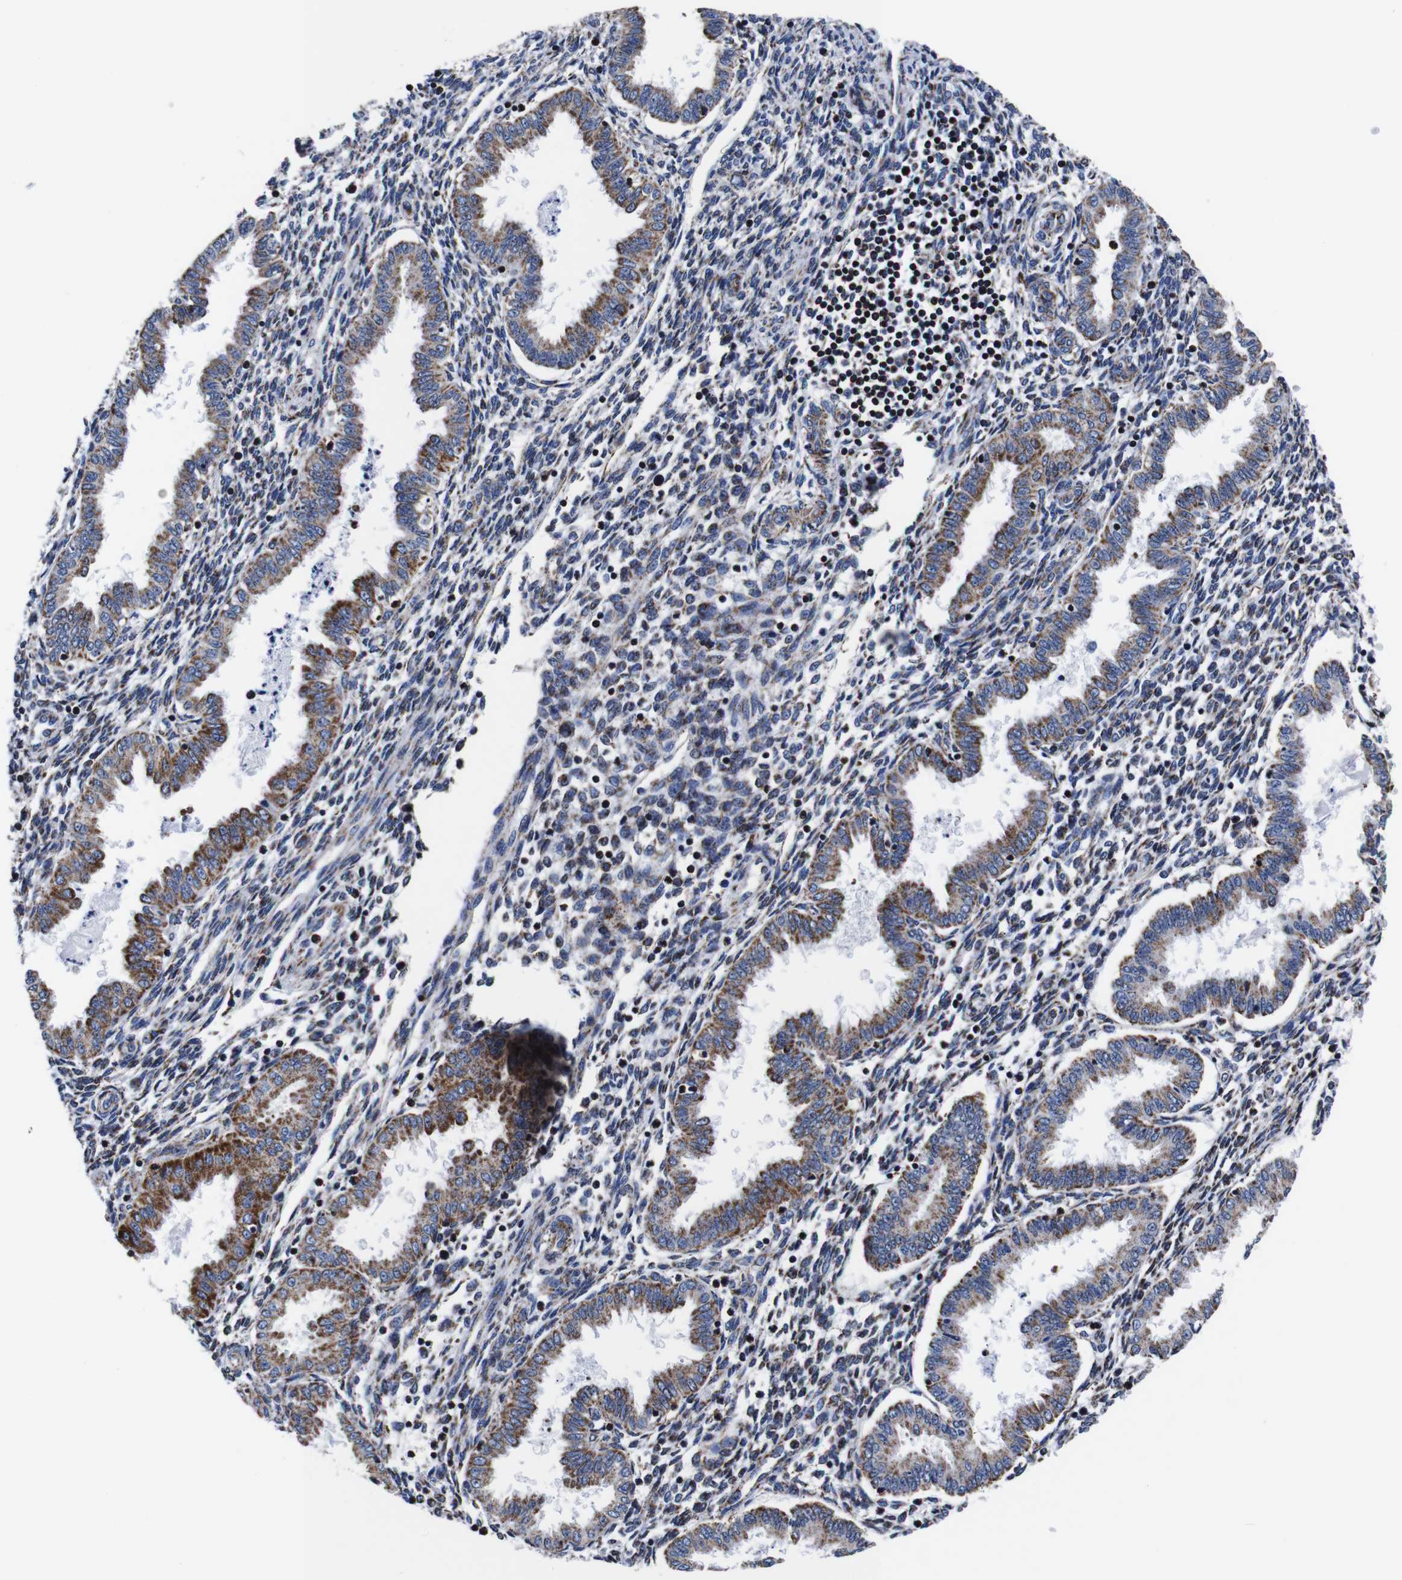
{"staining": {"intensity": "weak", "quantity": "<25%", "location": "cytoplasmic/membranous"}, "tissue": "endometrium", "cell_type": "Cells in endometrial stroma", "image_type": "normal", "snomed": [{"axis": "morphology", "description": "Normal tissue, NOS"}, {"axis": "topography", "description": "Endometrium"}], "caption": "Photomicrograph shows no significant protein expression in cells in endometrial stroma of normal endometrium.", "gene": "FKBP9", "patient": {"sex": "female", "age": 33}}